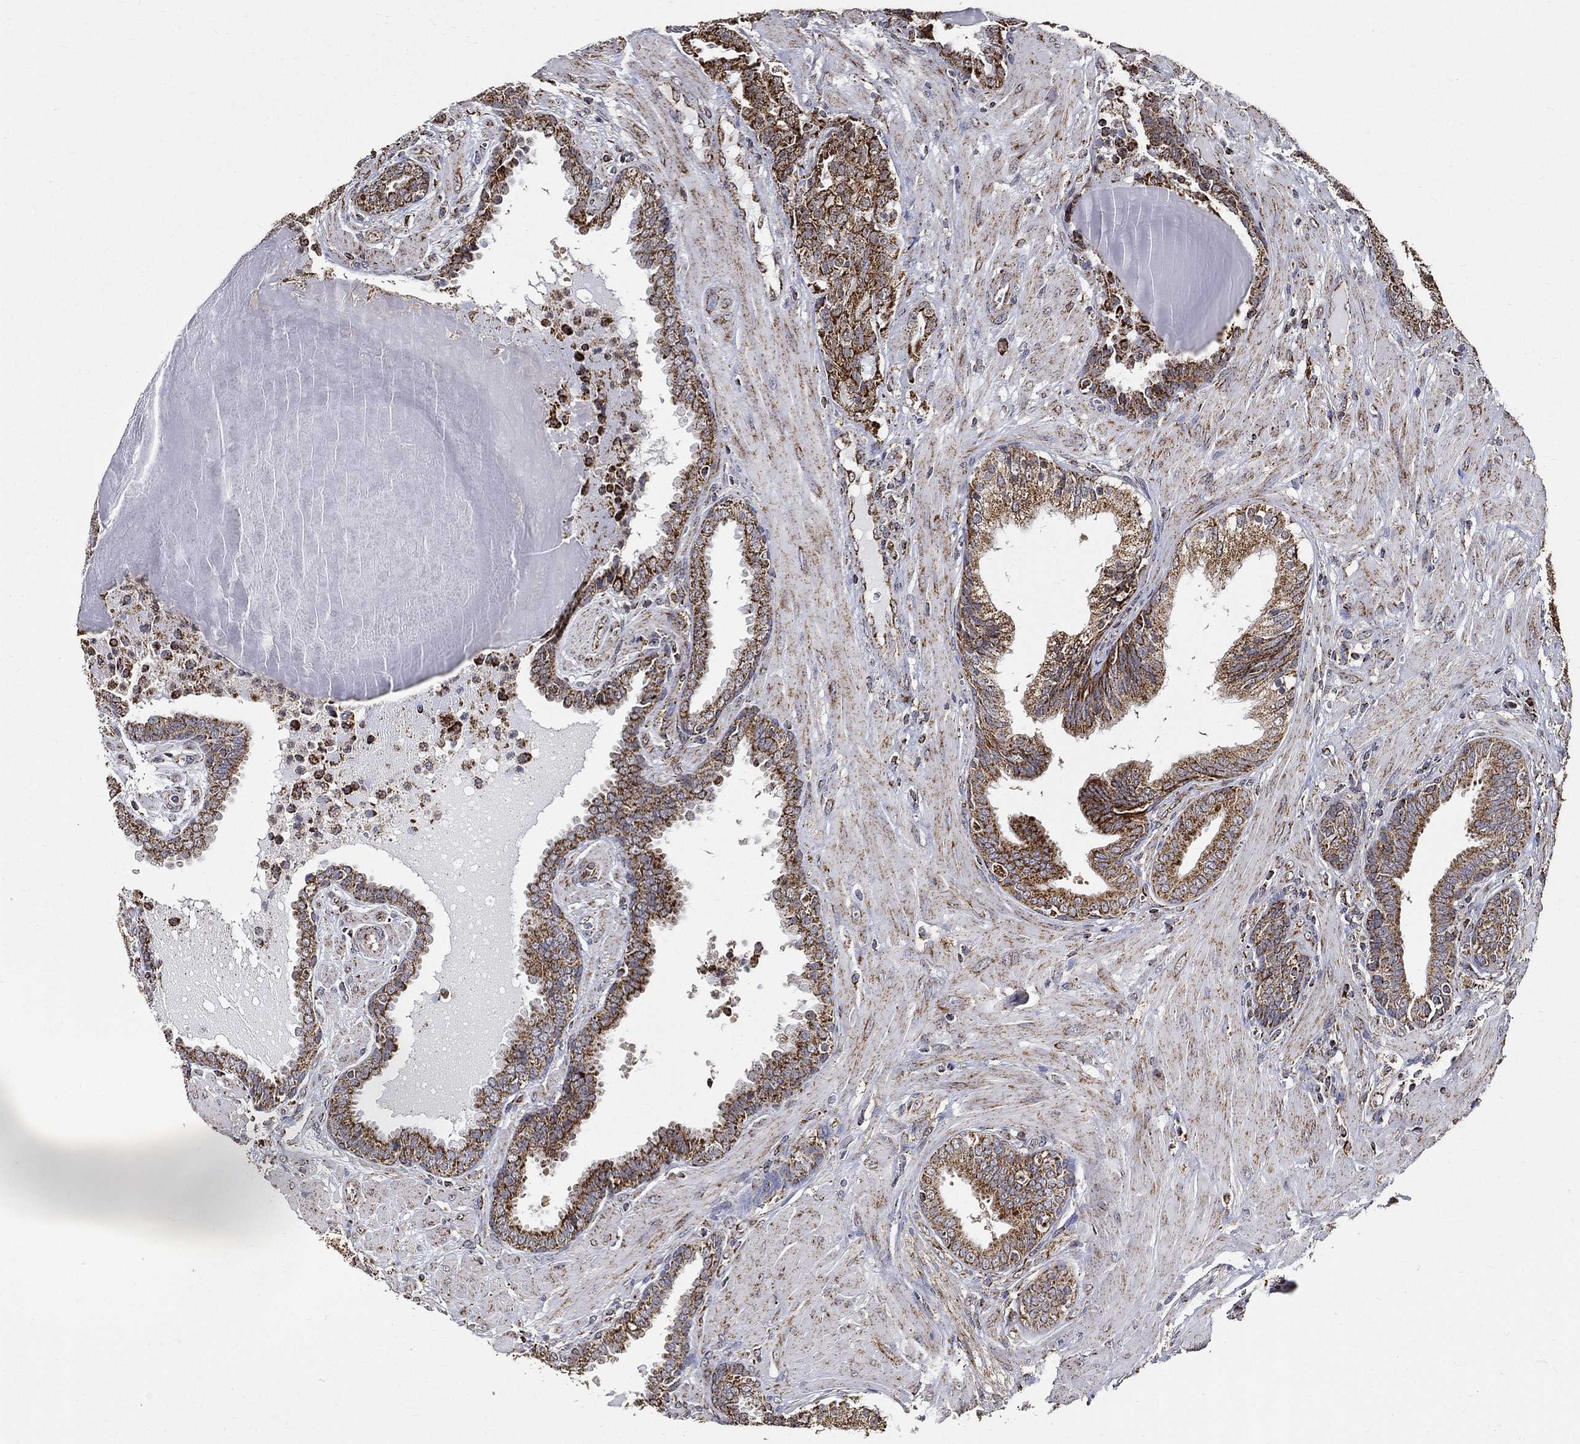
{"staining": {"intensity": "strong", "quantity": ">75%", "location": "cytoplasmic/membranous"}, "tissue": "prostate cancer", "cell_type": "Tumor cells", "image_type": "cancer", "snomed": [{"axis": "morphology", "description": "Adenocarcinoma, NOS"}, {"axis": "topography", "description": "Prostate"}], "caption": "DAB (3,3'-diaminobenzidine) immunohistochemical staining of adenocarcinoma (prostate) reveals strong cytoplasmic/membranous protein expression in about >75% of tumor cells. Immunohistochemistry stains the protein in brown and the nuclei are stained blue.", "gene": "NDUFAB1", "patient": {"sex": "male", "age": 57}}